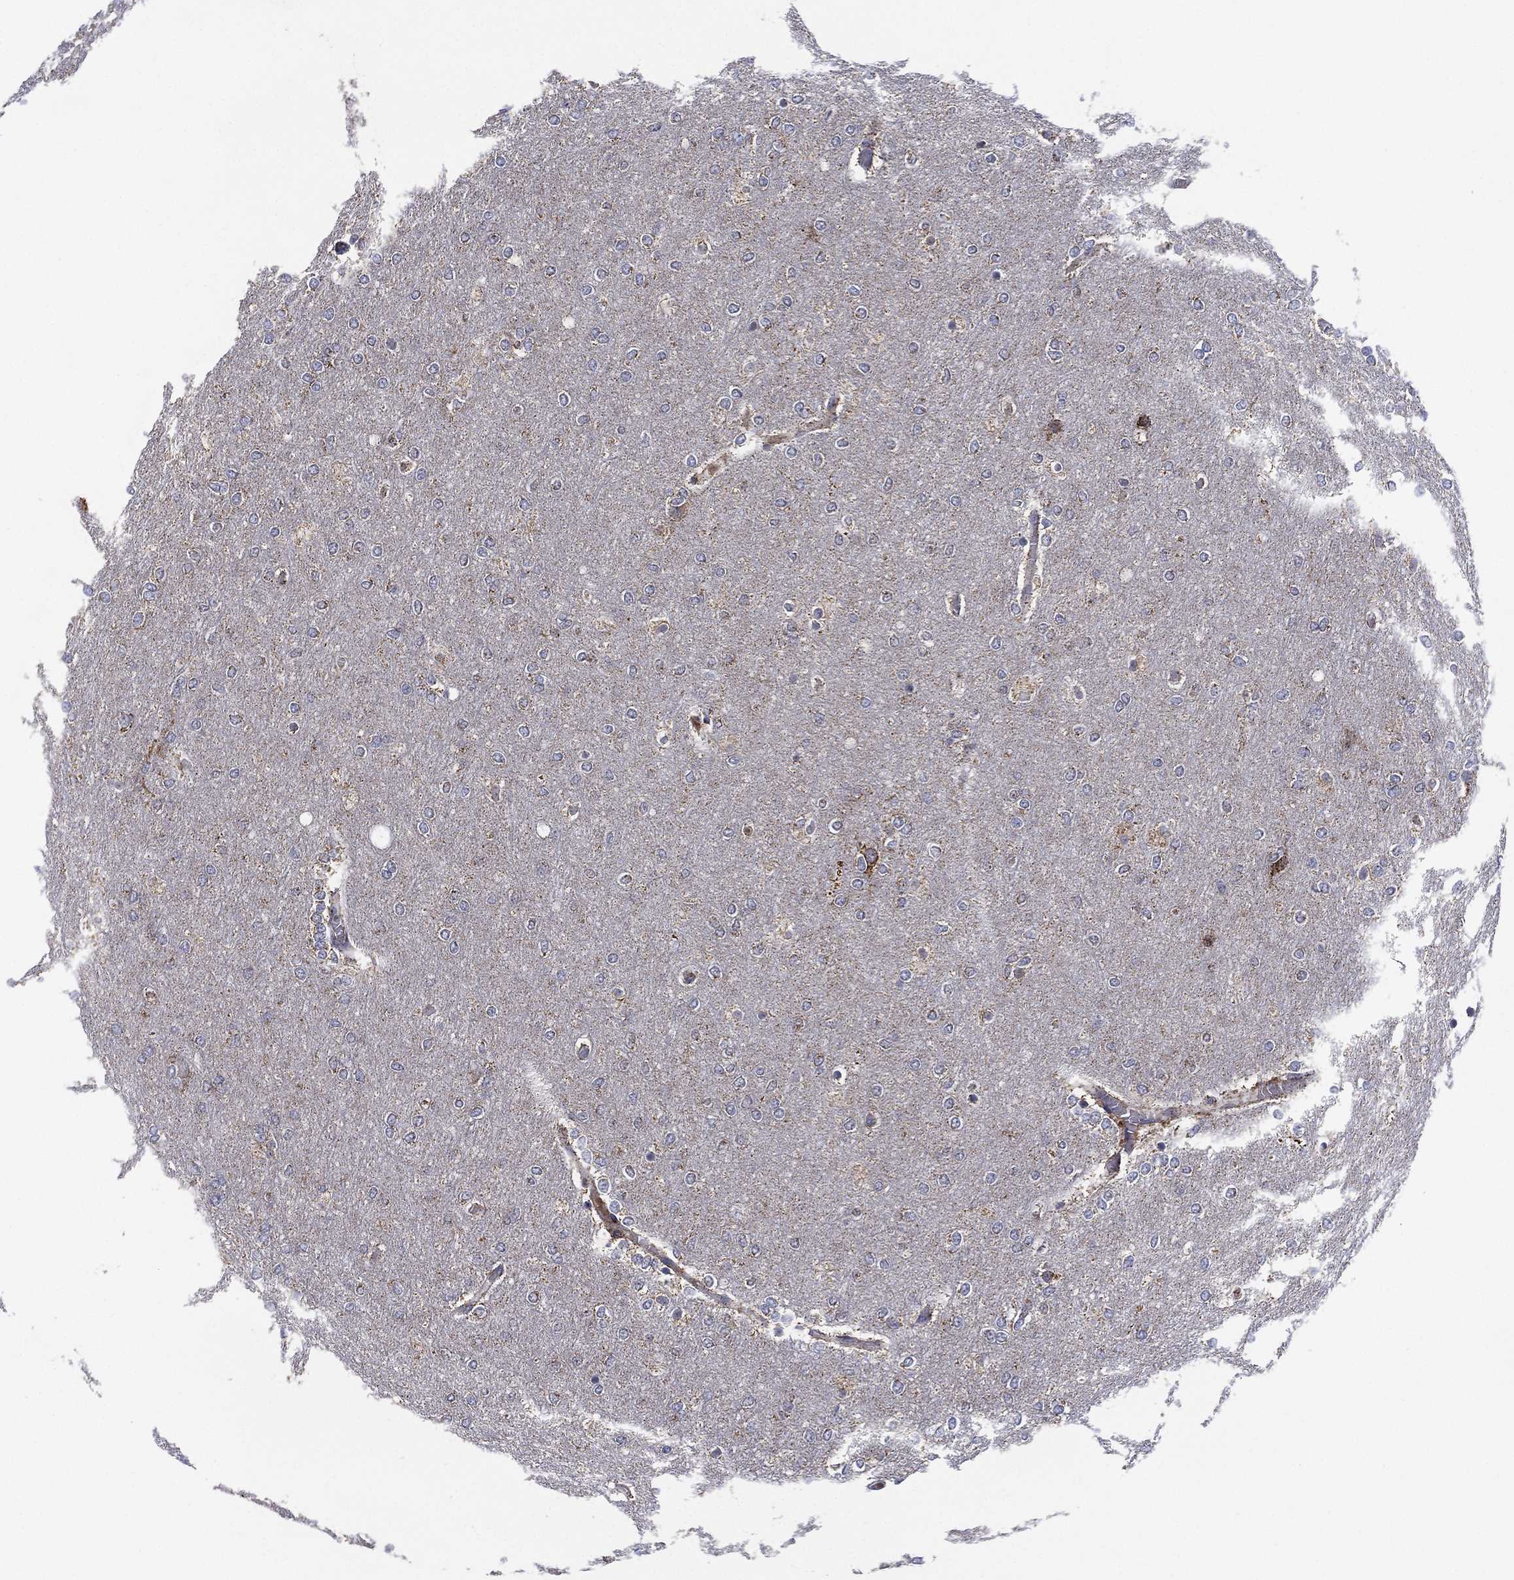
{"staining": {"intensity": "negative", "quantity": "none", "location": "none"}, "tissue": "glioma", "cell_type": "Tumor cells", "image_type": "cancer", "snomed": [{"axis": "morphology", "description": "Glioma, malignant, High grade"}, {"axis": "topography", "description": "Brain"}], "caption": "Tumor cells show no significant protein expression in malignant glioma (high-grade).", "gene": "PPP2R5A", "patient": {"sex": "female", "age": 61}}